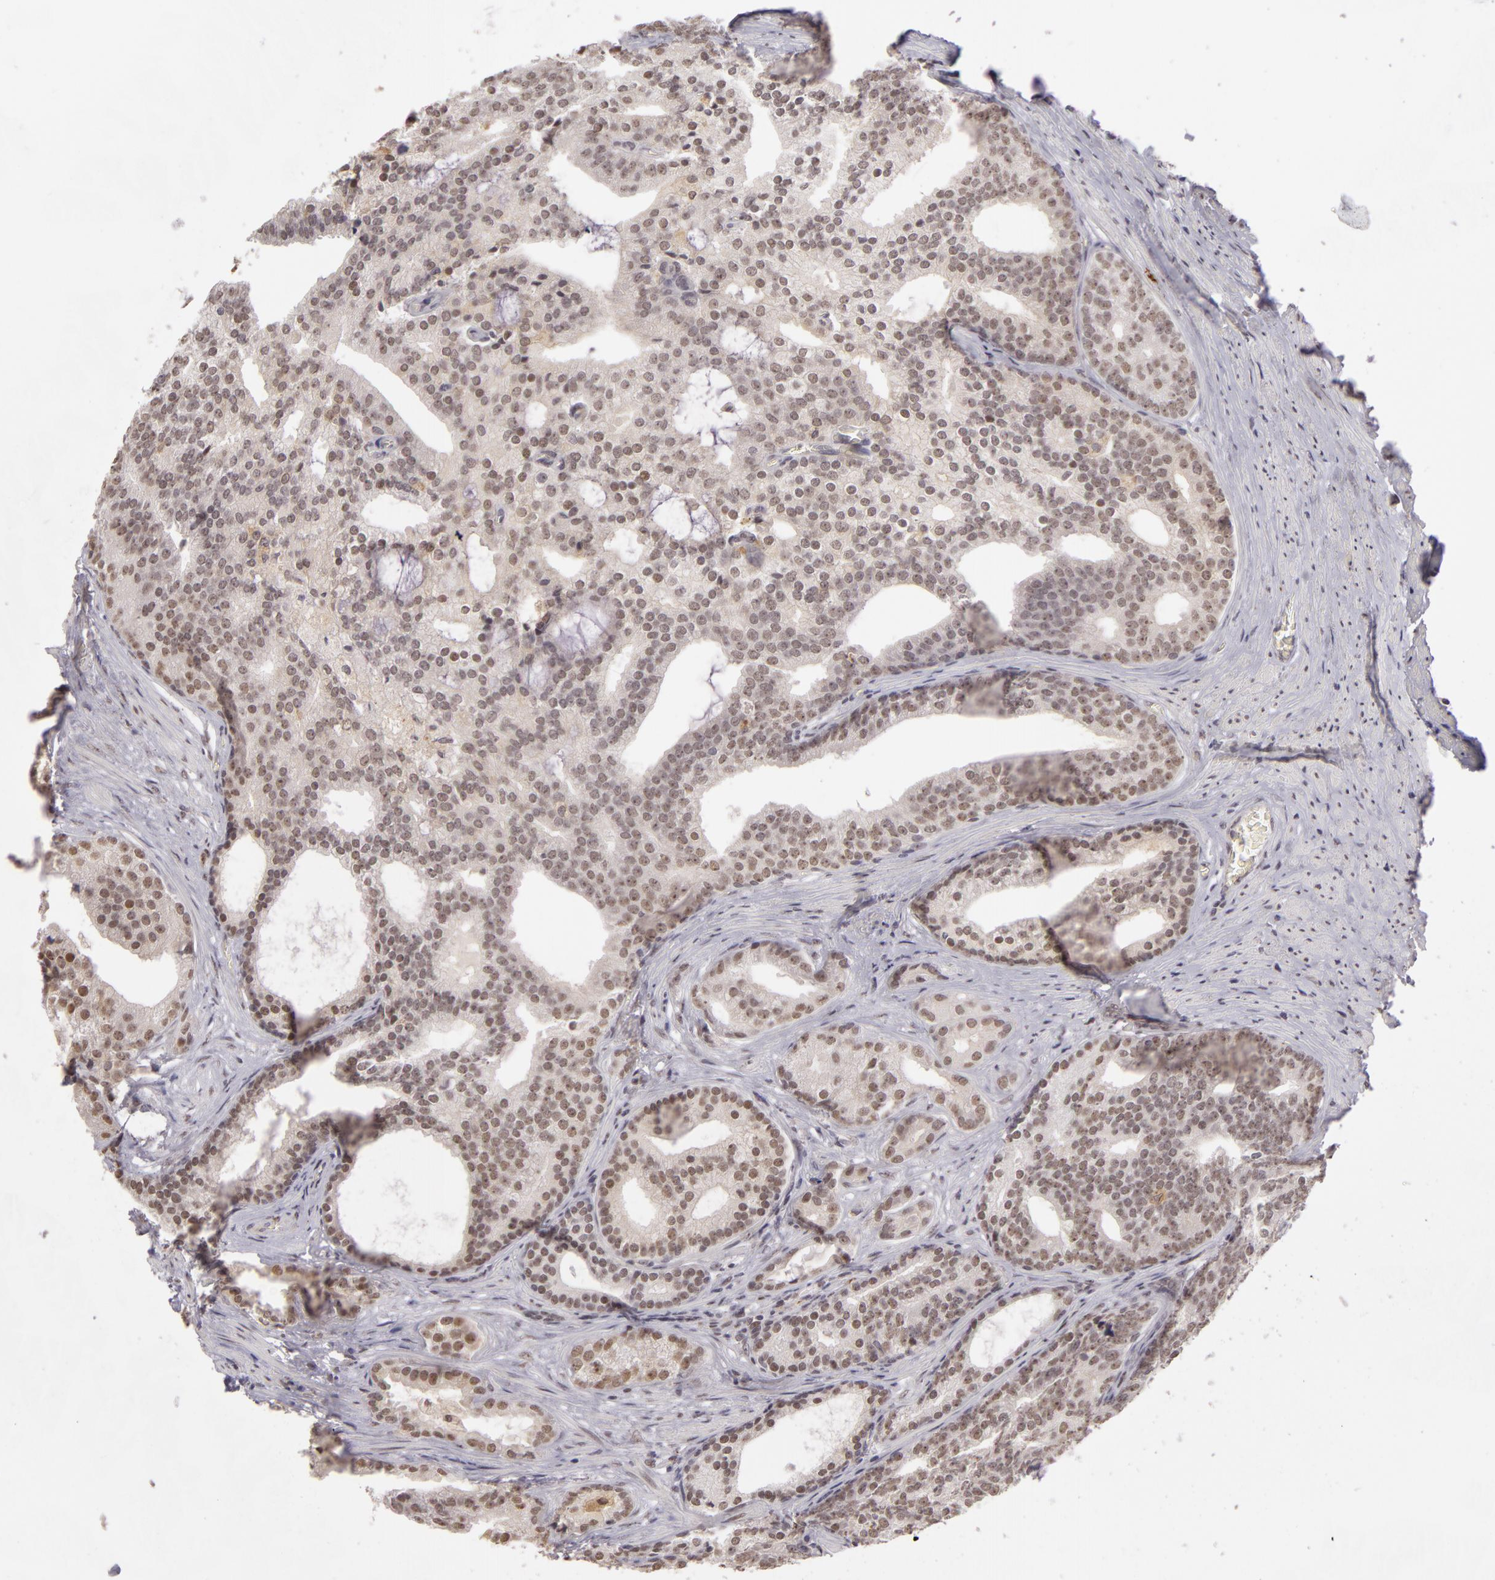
{"staining": {"intensity": "weak", "quantity": "25%-75%", "location": "nuclear"}, "tissue": "prostate cancer", "cell_type": "Tumor cells", "image_type": "cancer", "snomed": [{"axis": "morphology", "description": "Adenocarcinoma, Low grade"}, {"axis": "topography", "description": "Prostate"}], "caption": "Tumor cells exhibit low levels of weak nuclear positivity in approximately 25%-75% of cells in human prostate cancer (low-grade adenocarcinoma). Using DAB (3,3'-diaminobenzidine) (brown) and hematoxylin (blue) stains, captured at high magnification using brightfield microscopy.", "gene": "RRP7A", "patient": {"sex": "male", "age": 71}}